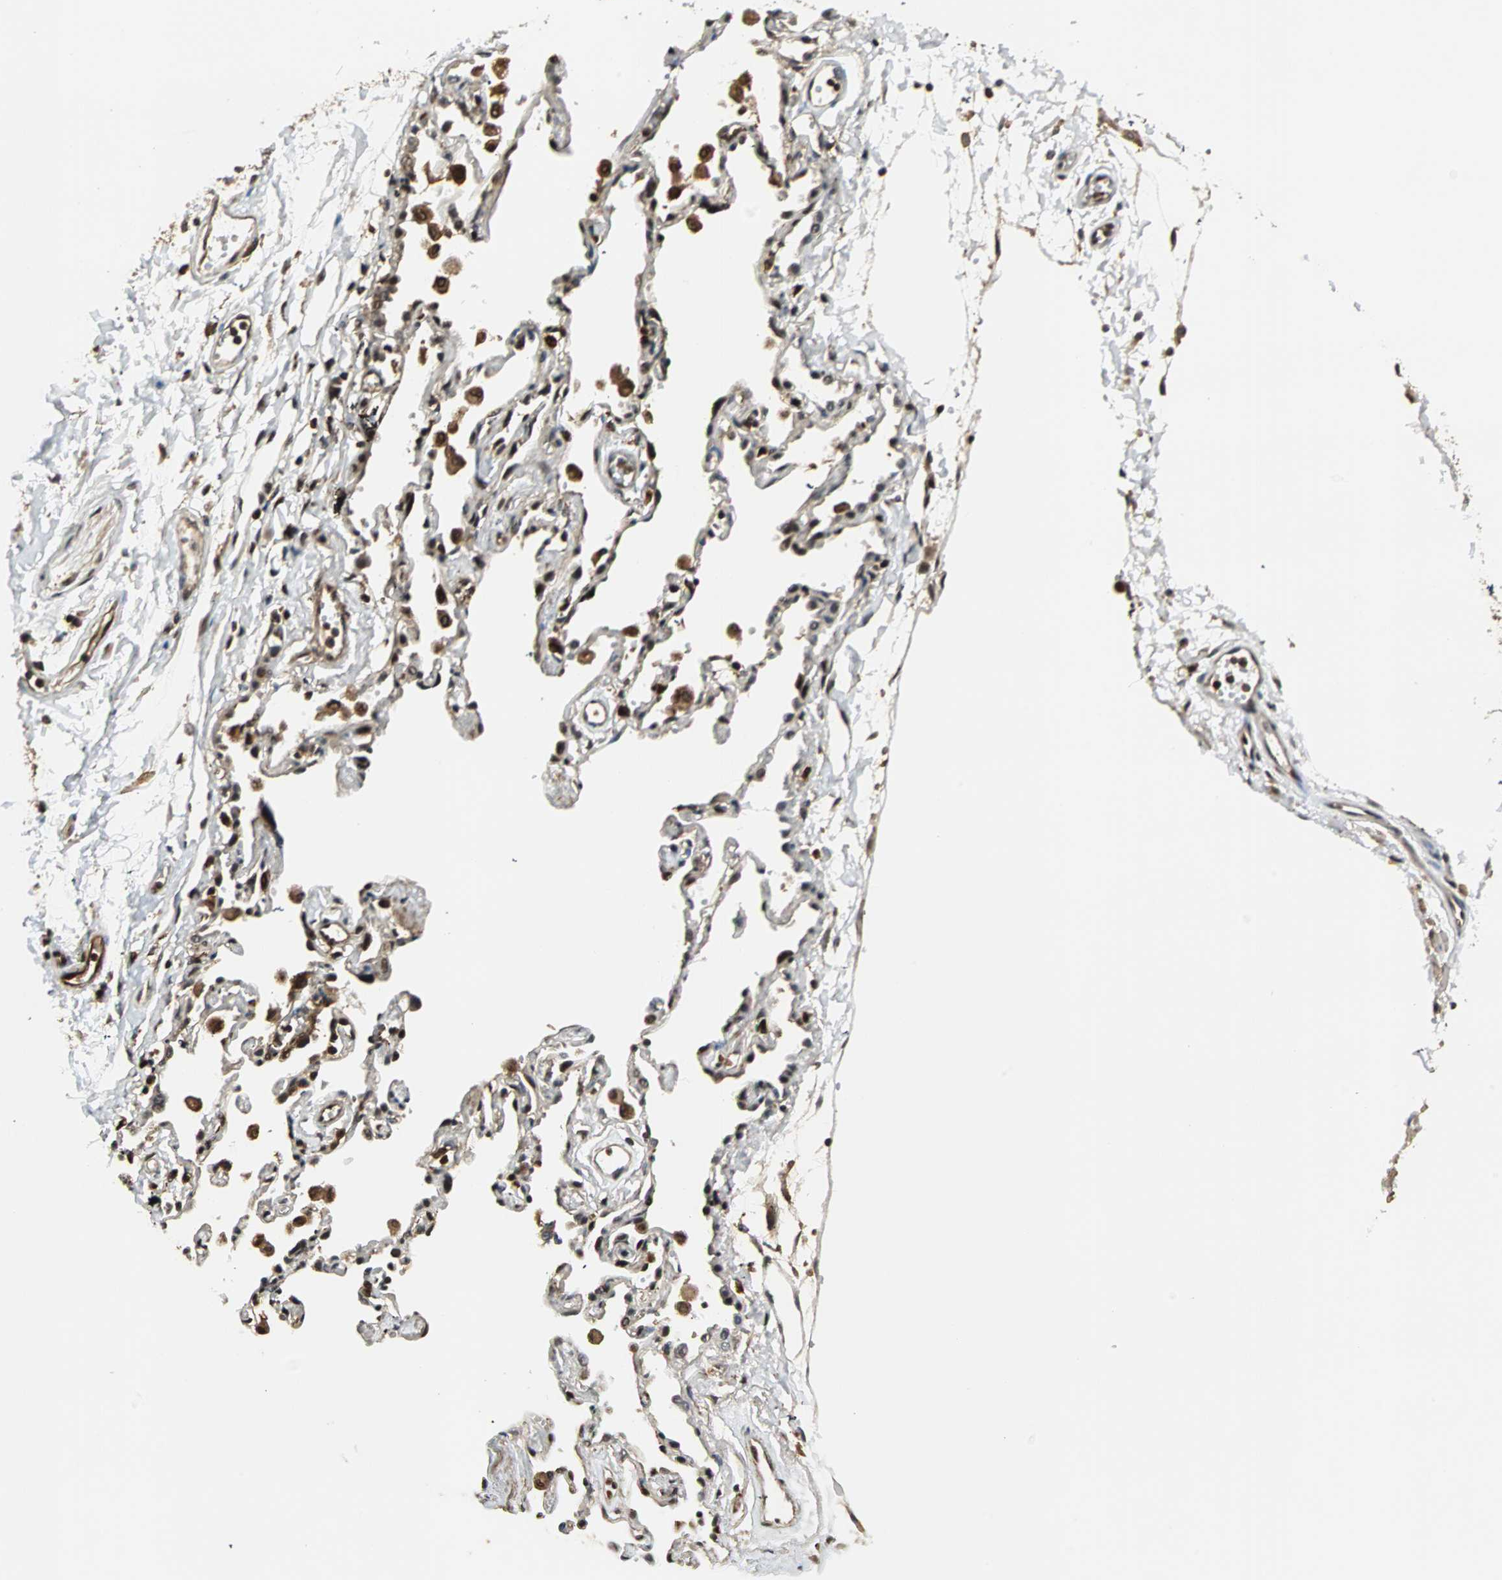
{"staining": {"intensity": "moderate", "quantity": ">75%", "location": "cytoplasmic/membranous,nuclear"}, "tissue": "adipose tissue", "cell_type": "Adipocytes", "image_type": "normal", "snomed": [{"axis": "morphology", "description": "Normal tissue, NOS"}, {"axis": "morphology", "description": "Adenocarcinoma, NOS"}, {"axis": "topography", "description": "Cartilage tissue"}, {"axis": "topography", "description": "Bronchus"}, {"axis": "topography", "description": "Lung"}], "caption": "Adipocytes show moderate cytoplasmic/membranous,nuclear staining in approximately >75% of cells in normal adipose tissue.", "gene": "ZBED9", "patient": {"sex": "female", "age": 67}}